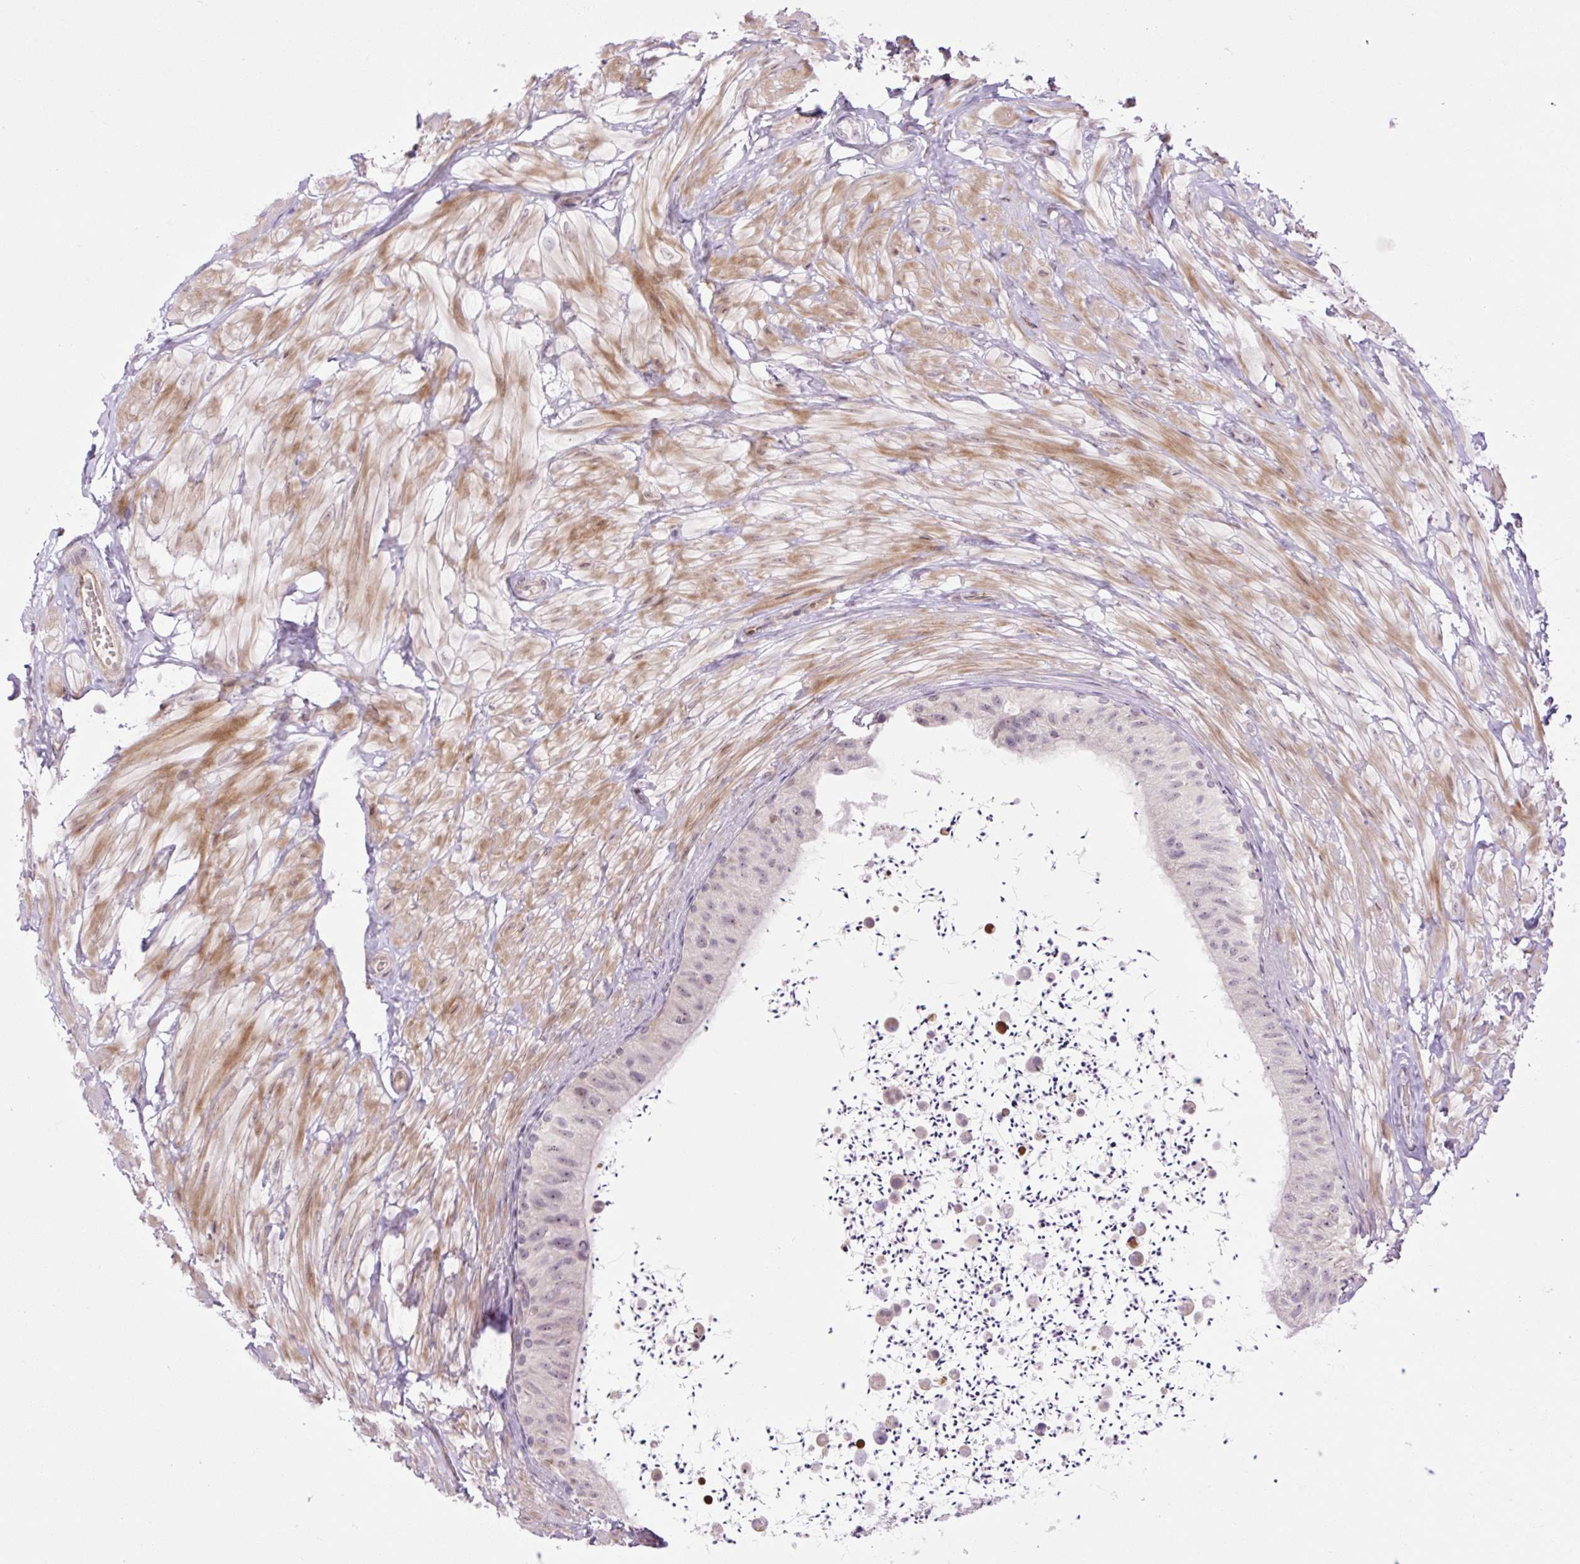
{"staining": {"intensity": "weak", "quantity": "<25%", "location": "nuclear"}, "tissue": "epididymis", "cell_type": "Glandular cells", "image_type": "normal", "snomed": [{"axis": "morphology", "description": "Normal tissue, NOS"}, {"axis": "topography", "description": "Epididymis"}, {"axis": "topography", "description": "Peripheral nerve tissue"}], "caption": "High power microscopy photomicrograph of an IHC micrograph of benign epididymis, revealing no significant positivity in glandular cells. (IHC, brightfield microscopy, high magnification).", "gene": "ENSG00000268750", "patient": {"sex": "male", "age": 32}}